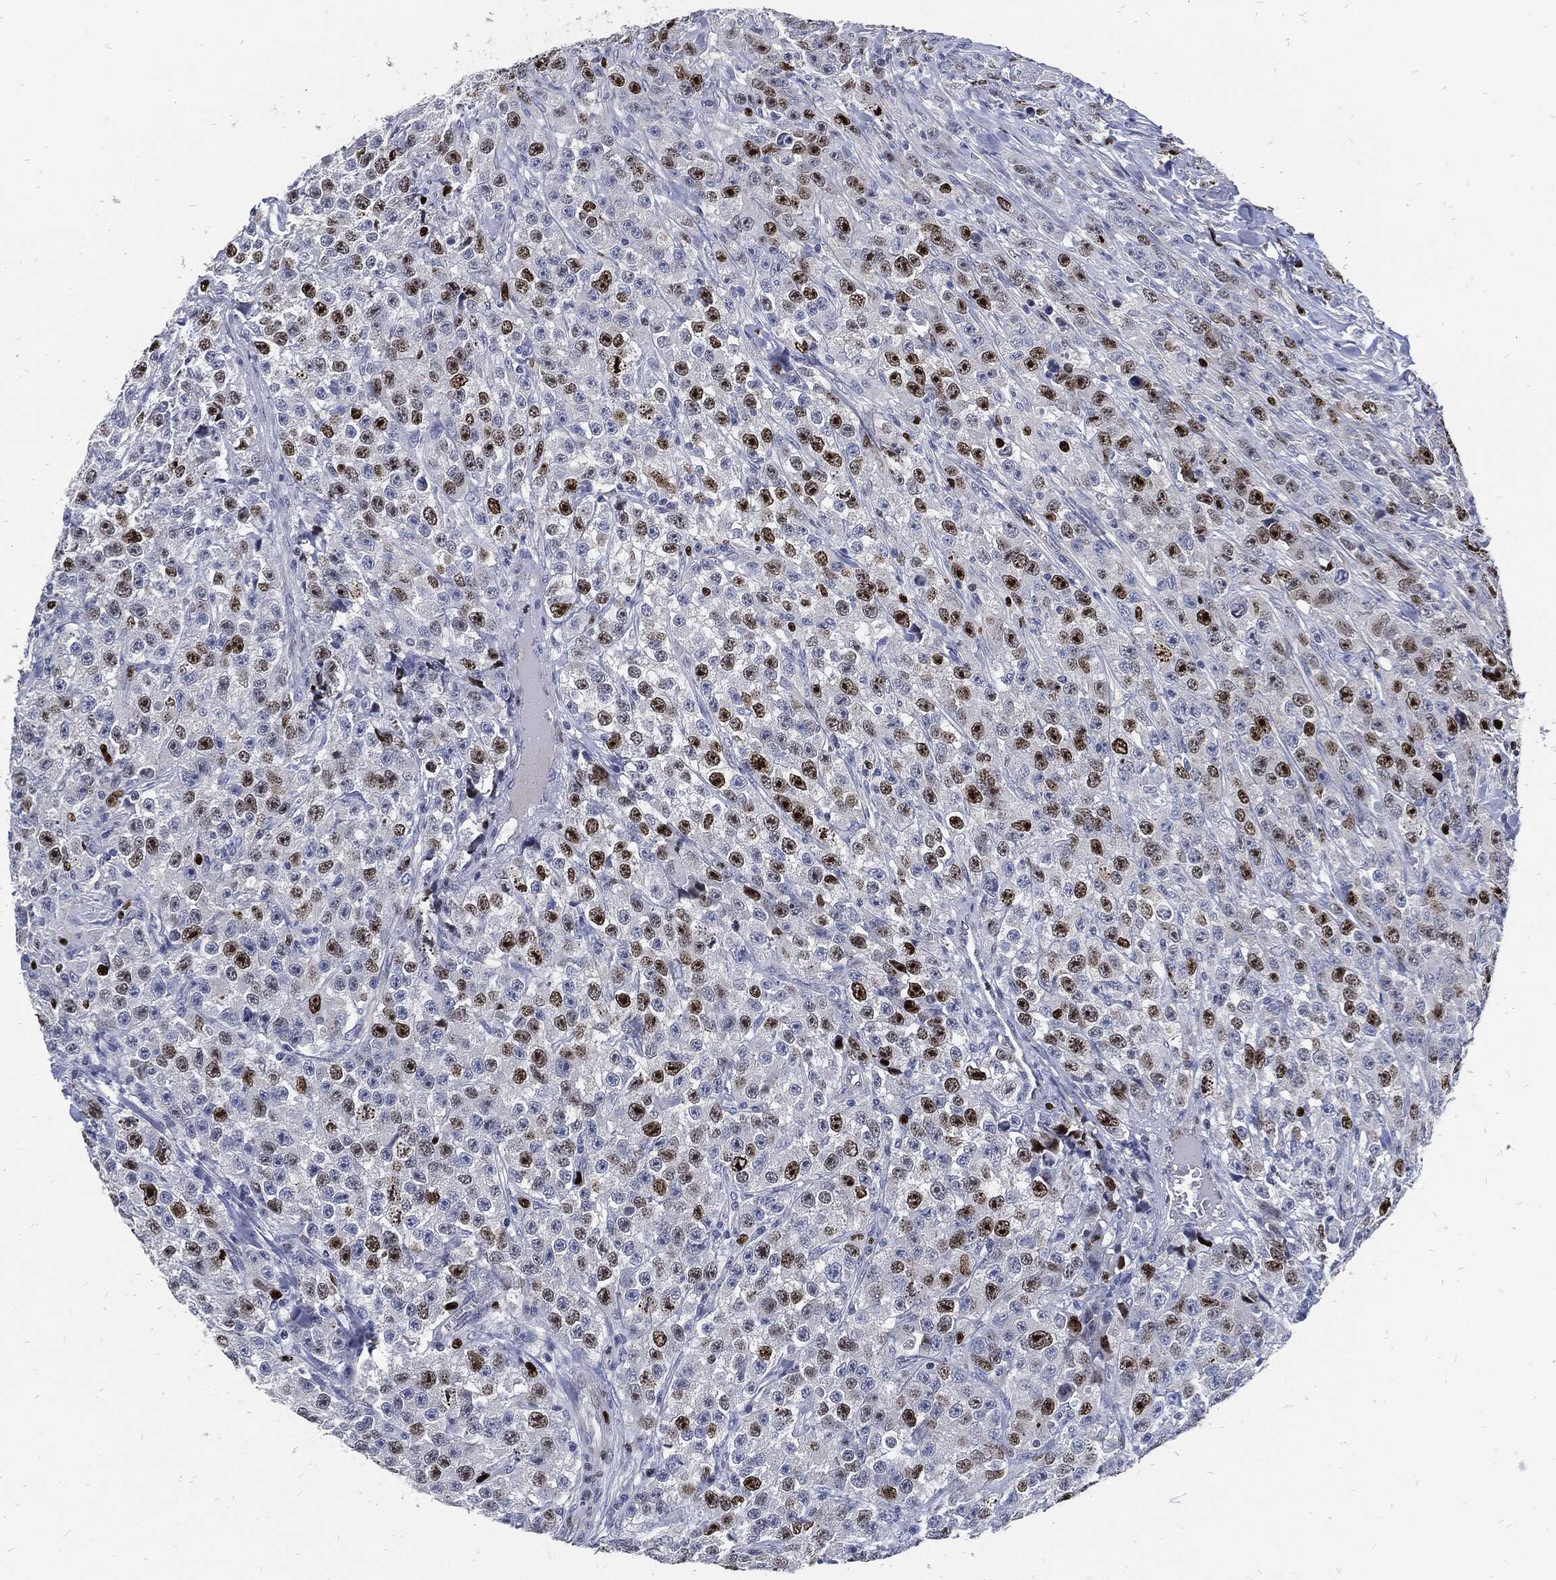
{"staining": {"intensity": "strong", "quantity": "<25%", "location": "nuclear"}, "tissue": "testis cancer", "cell_type": "Tumor cells", "image_type": "cancer", "snomed": [{"axis": "morphology", "description": "Seminoma, NOS"}, {"axis": "topography", "description": "Testis"}], "caption": "Immunohistochemistry staining of testis seminoma, which demonstrates medium levels of strong nuclear staining in approximately <25% of tumor cells indicating strong nuclear protein positivity. The staining was performed using DAB (brown) for protein detection and nuclei were counterstained in hematoxylin (blue).", "gene": "MKI67", "patient": {"sex": "male", "age": 59}}